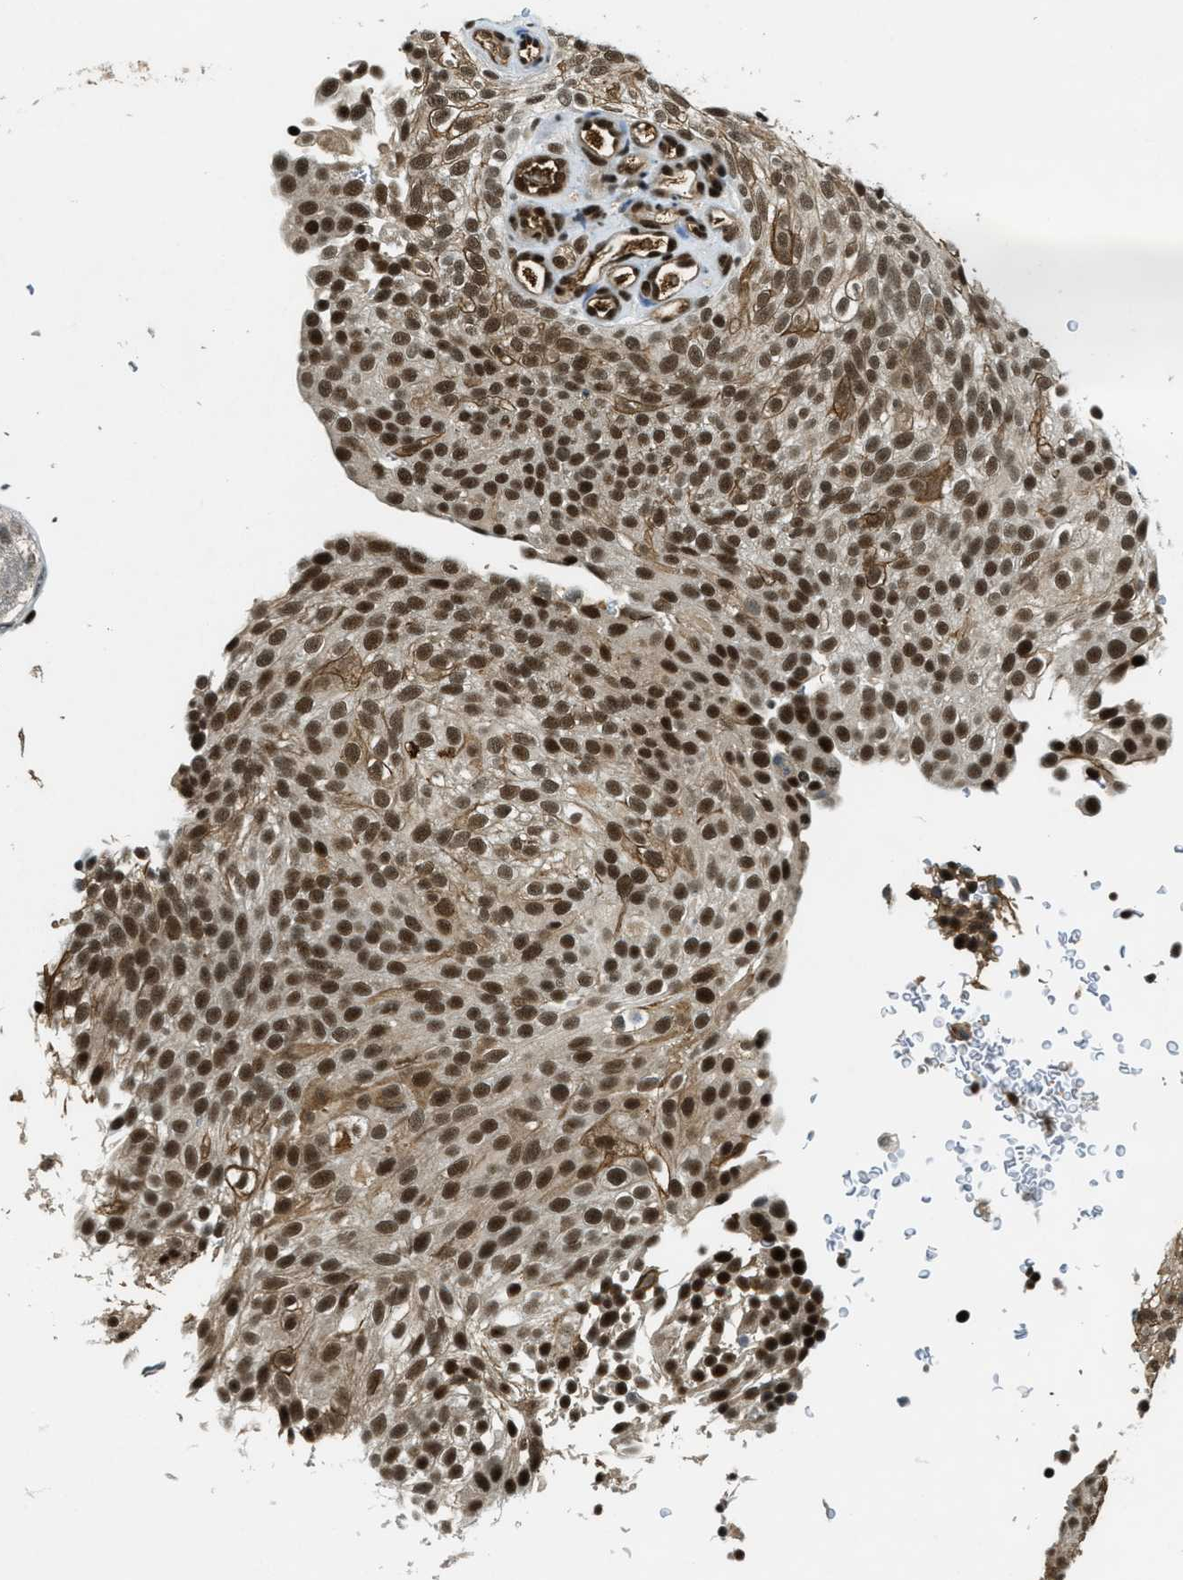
{"staining": {"intensity": "strong", "quantity": ">75%", "location": "cytoplasmic/membranous,nuclear"}, "tissue": "urothelial cancer", "cell_type": "Tumor cells", "image_type": "cancer", "snomed": [{"axis": "morphology", "description": "Urothelial carcinoma, Low grade"}, {"axis": "topography", "description": "Urinary bladder"}], "caption": "Low-grade urothelial carcinoma stained with a protein marker exhibits strong staining in tumor cells.", "gene": "ZNF148", "patient": {"sex": "male", "age": 78}}